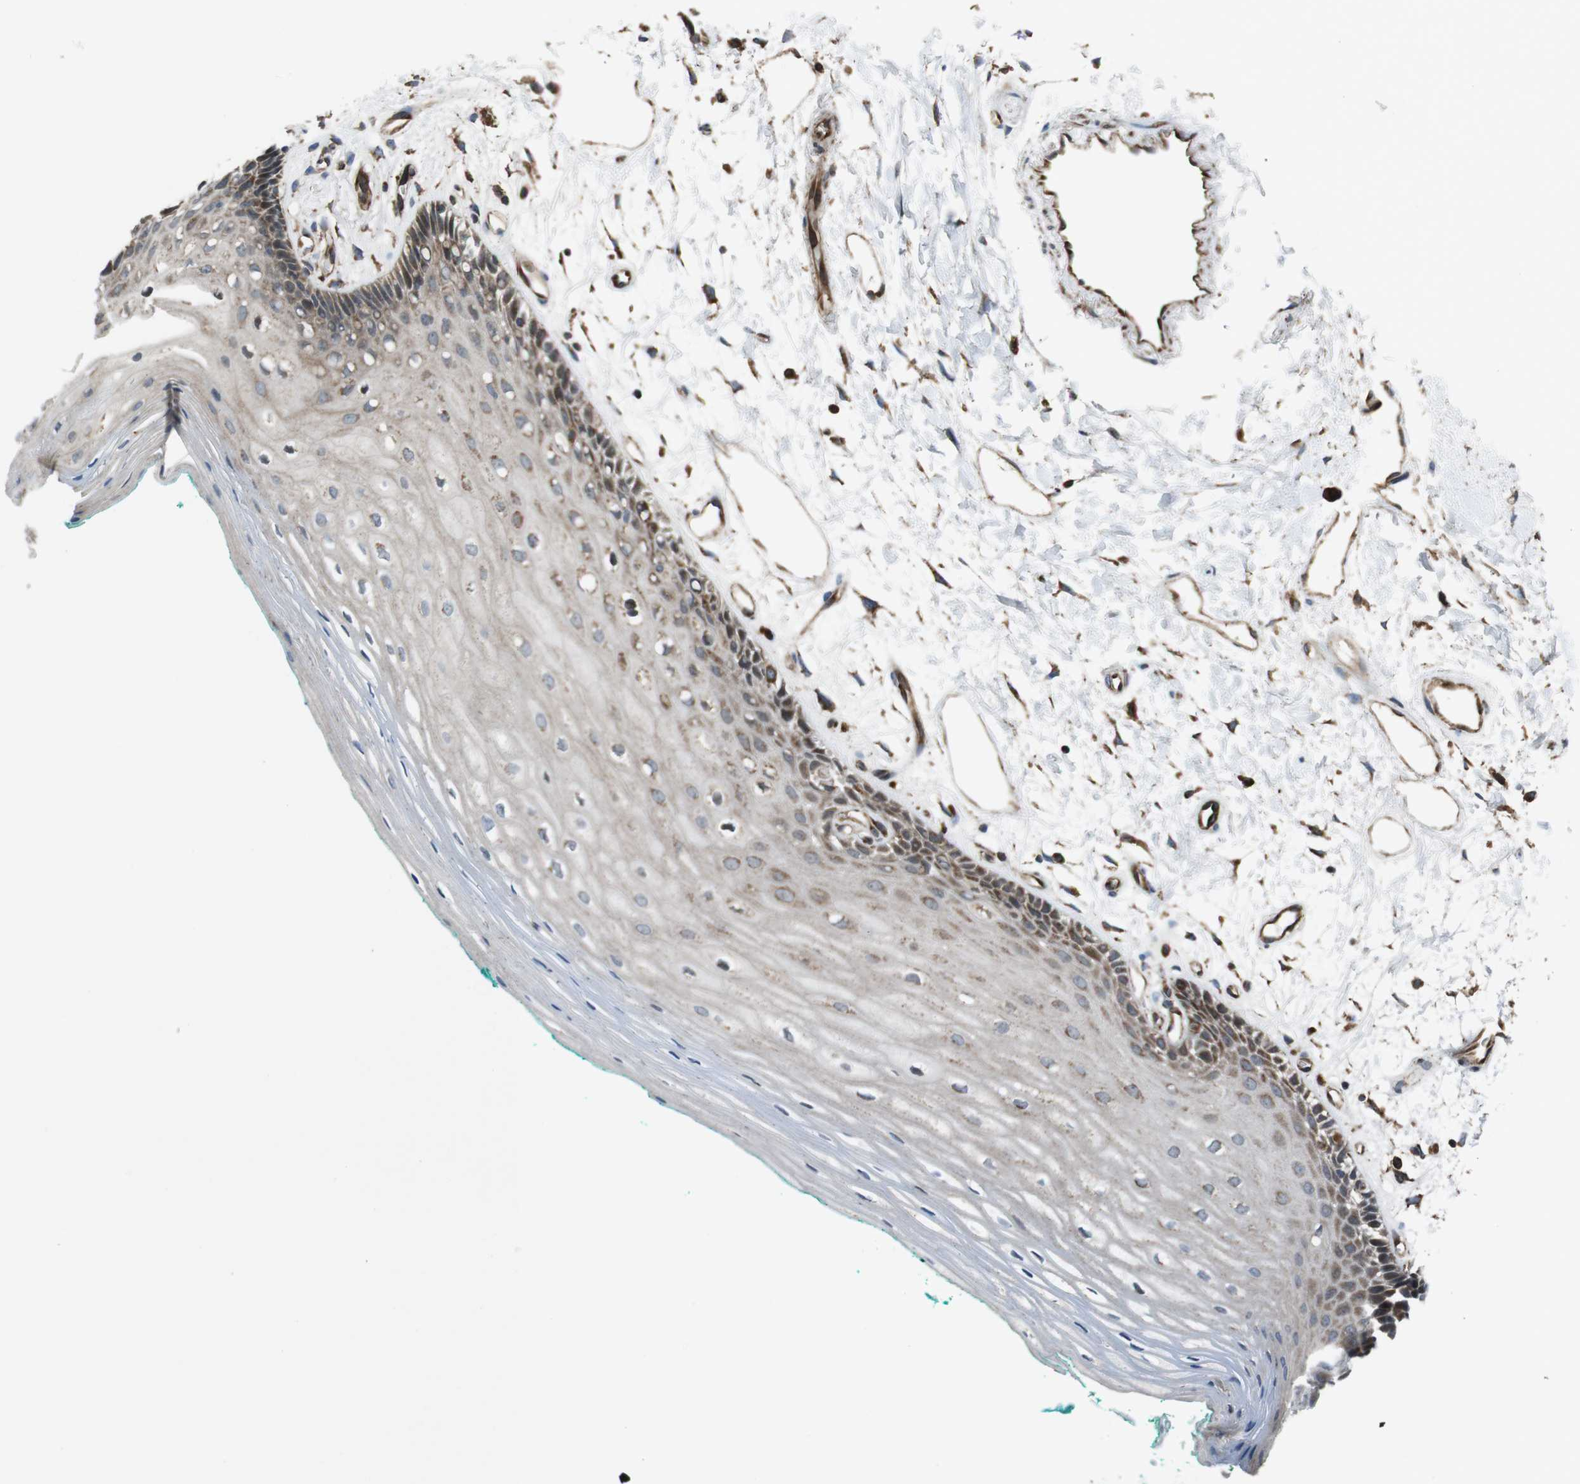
{"staining": {"intensity": "moderate", "quantity": "<25%", "location": "cytoplasmic/membranous"}, "tissue": "oral mucosa", "cell_type": "Squamous epithelial cells", "image_type": "normal", "snomed": [{"axis": "morphology", "description": "Normal tissue, NOS"}, {"axis": "topography", "description": "Skeletal muscle"}, {"axis": "topography", "description": "Oral tissue"}, {"axis": "topography", "description": "Peripheral nerve tissue"}], "caption": "Oral mucosa stained with DAB immunohistochemistry (IHC) exhibits low levels of moderate cytoplasmic/membranous expression in about <25% of squamous epithelial cells.", "gene": "GIMAP8", "patient": {"sex": "female", "age": 84}}